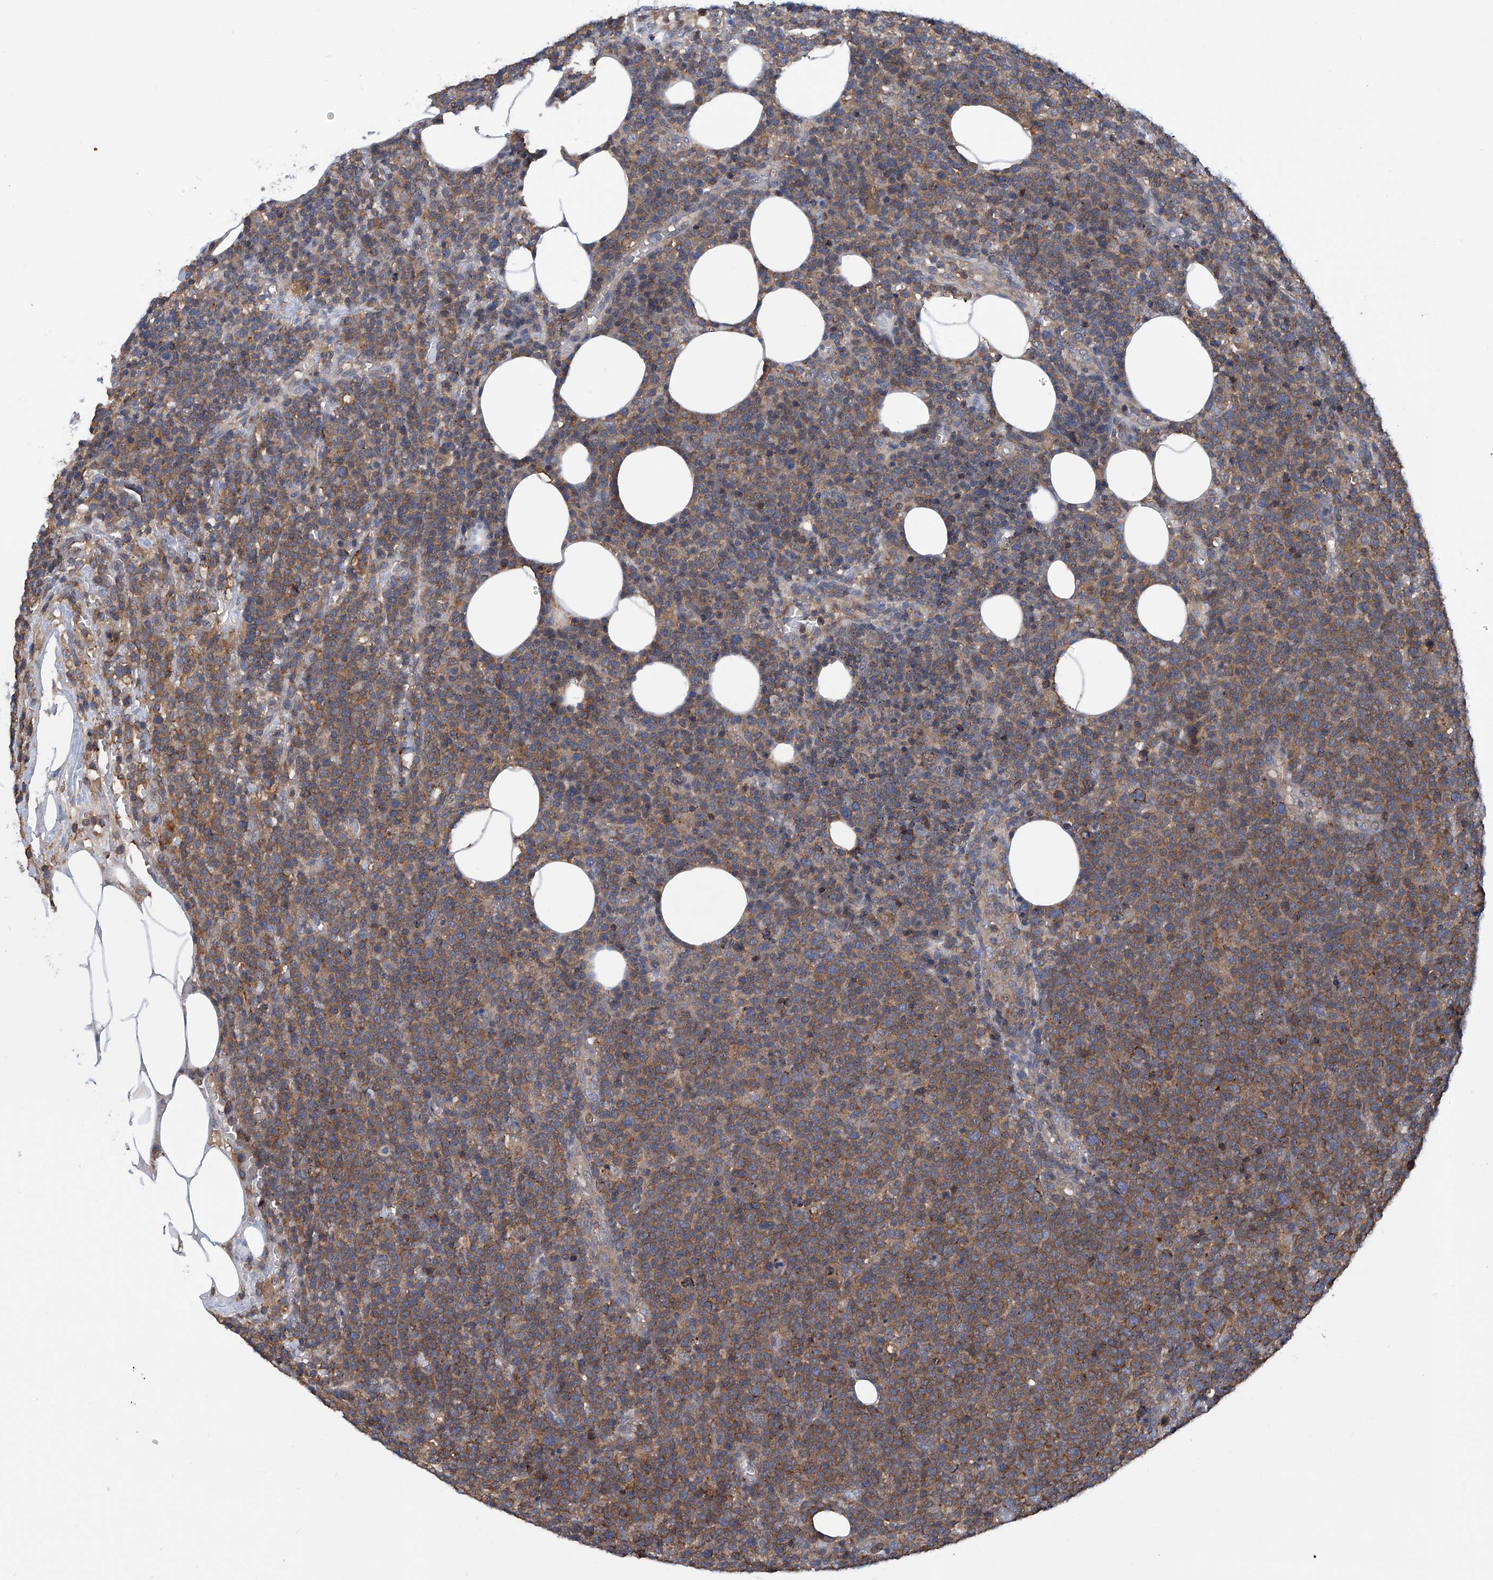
{"staining": {"intensity": "weak", "quantity": ">75%", "location": "cytoplasmic/membranous"}, "tissue": "lymphoma", "cell_type": "Tumor cells", "image_type": "cancer", "snomed": [{"axis": "morphology", "description": "Malignant lymphoma, non-Hodgkin's type, High grade"}, {"axis": "topography", "description": "Lymph node"}], "caption": "Weak cytoplasmic/membranous protein expression is appreciated in approximately >75% of tumor cells in malignant lymphoma, non-Hodgkin's type (high-grade).", "gene": "NT5C3A", "patient": {"sex": "male", "age": 61}}